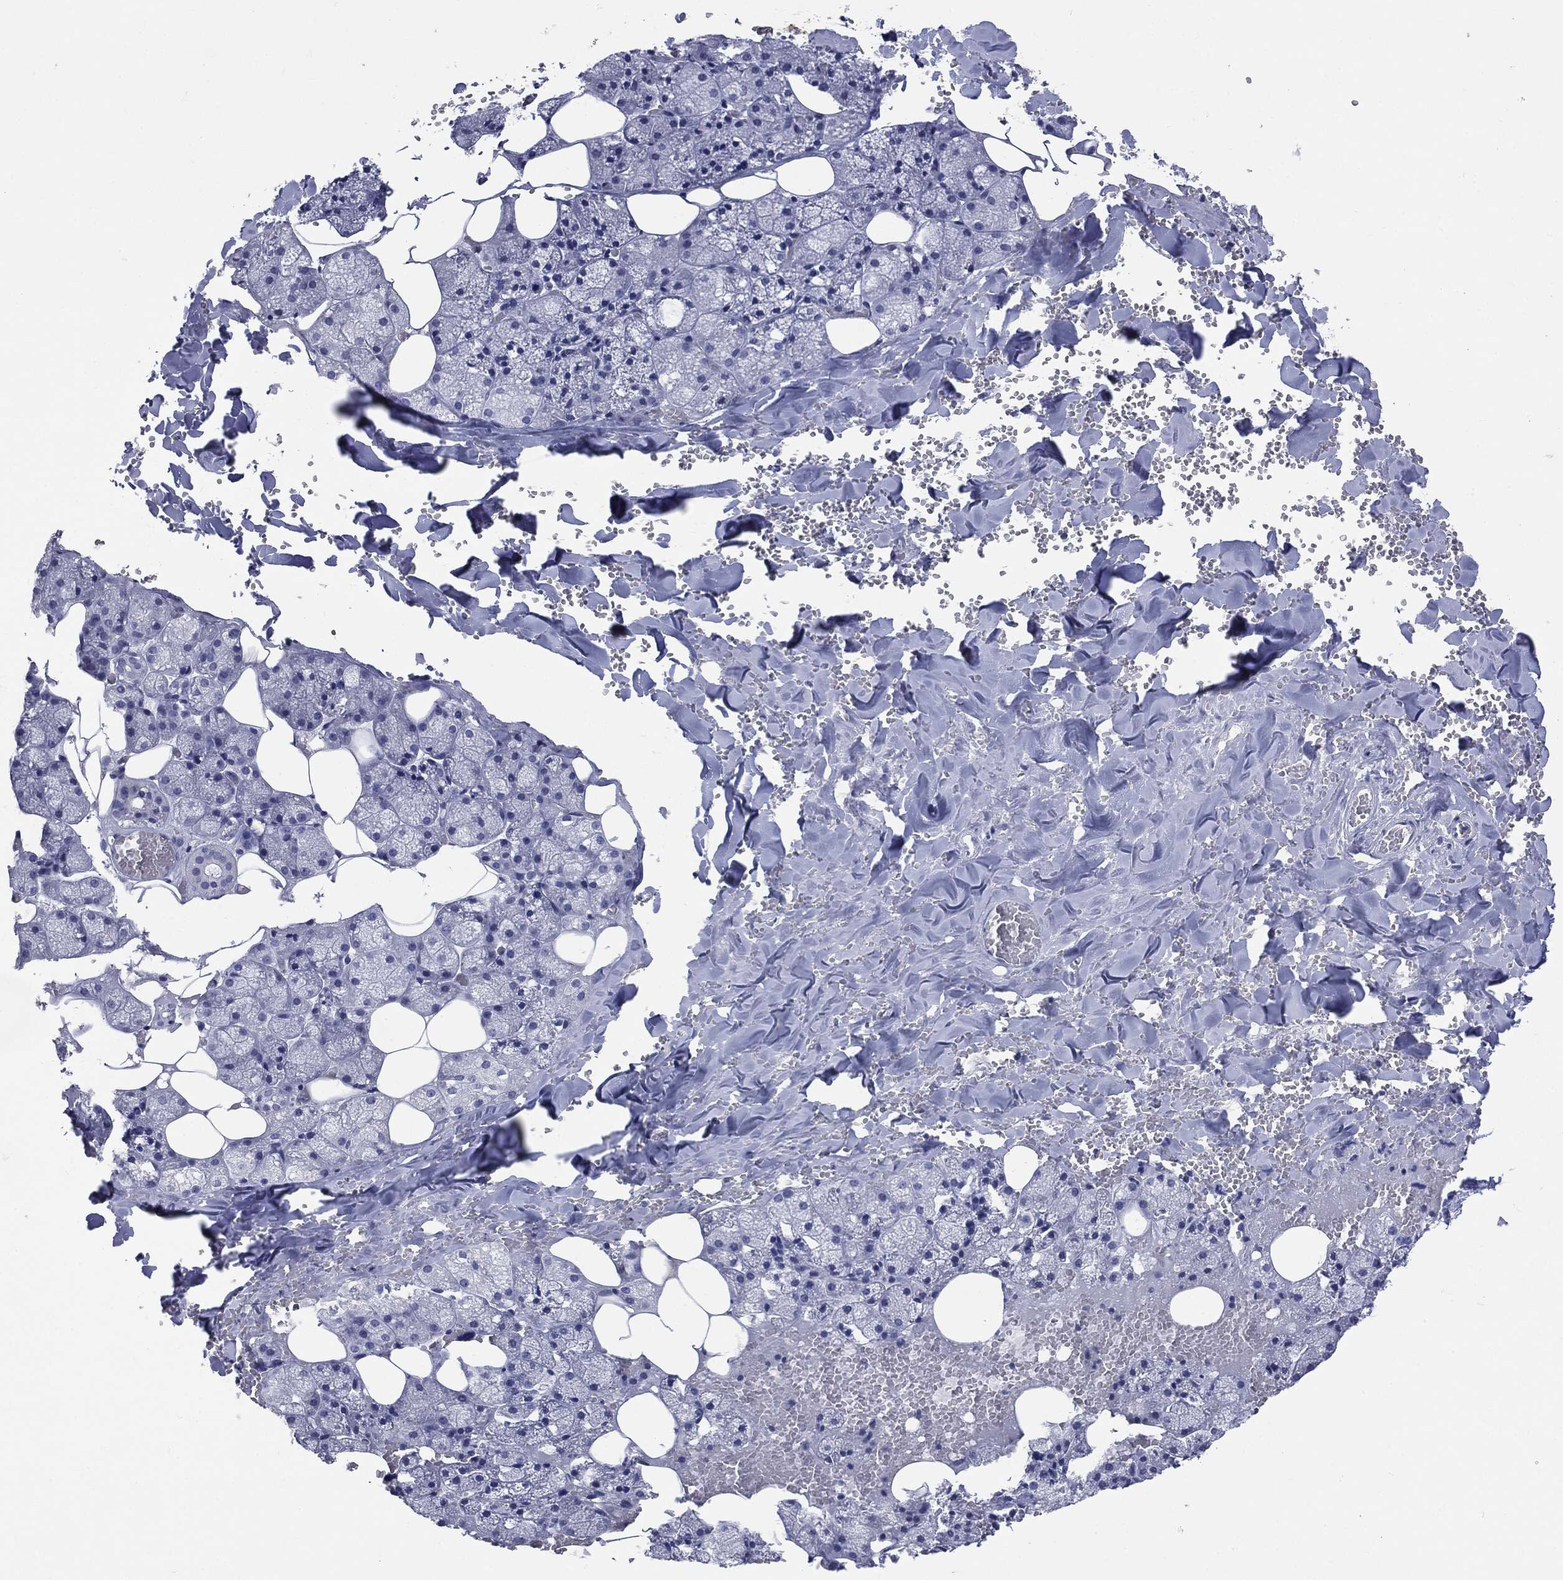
{"staining": {"intensity": "negative", "quantity": "none", "location": "none"}, "tissue": "salivary gland", "cell_type": "Glandular cells", "image_type": "normal", "snomed": [{"axis": "morphology", "description": "Normal tissue, NOS"}, {"axis": "topography", "description": "Salivary gland"}], "caption": "Immunohistochemistry (IHC) image of normal human salivary gland stained for a protein (brown), which exhibits no staining in glandular cells. (Stains: DAB immunohistochemistry with hematoxylin counter stain, Microscopy: brightfield microscopy at high magnification).", "gene": "TSHB", "patient": {"sex": "male", "age": 38}}